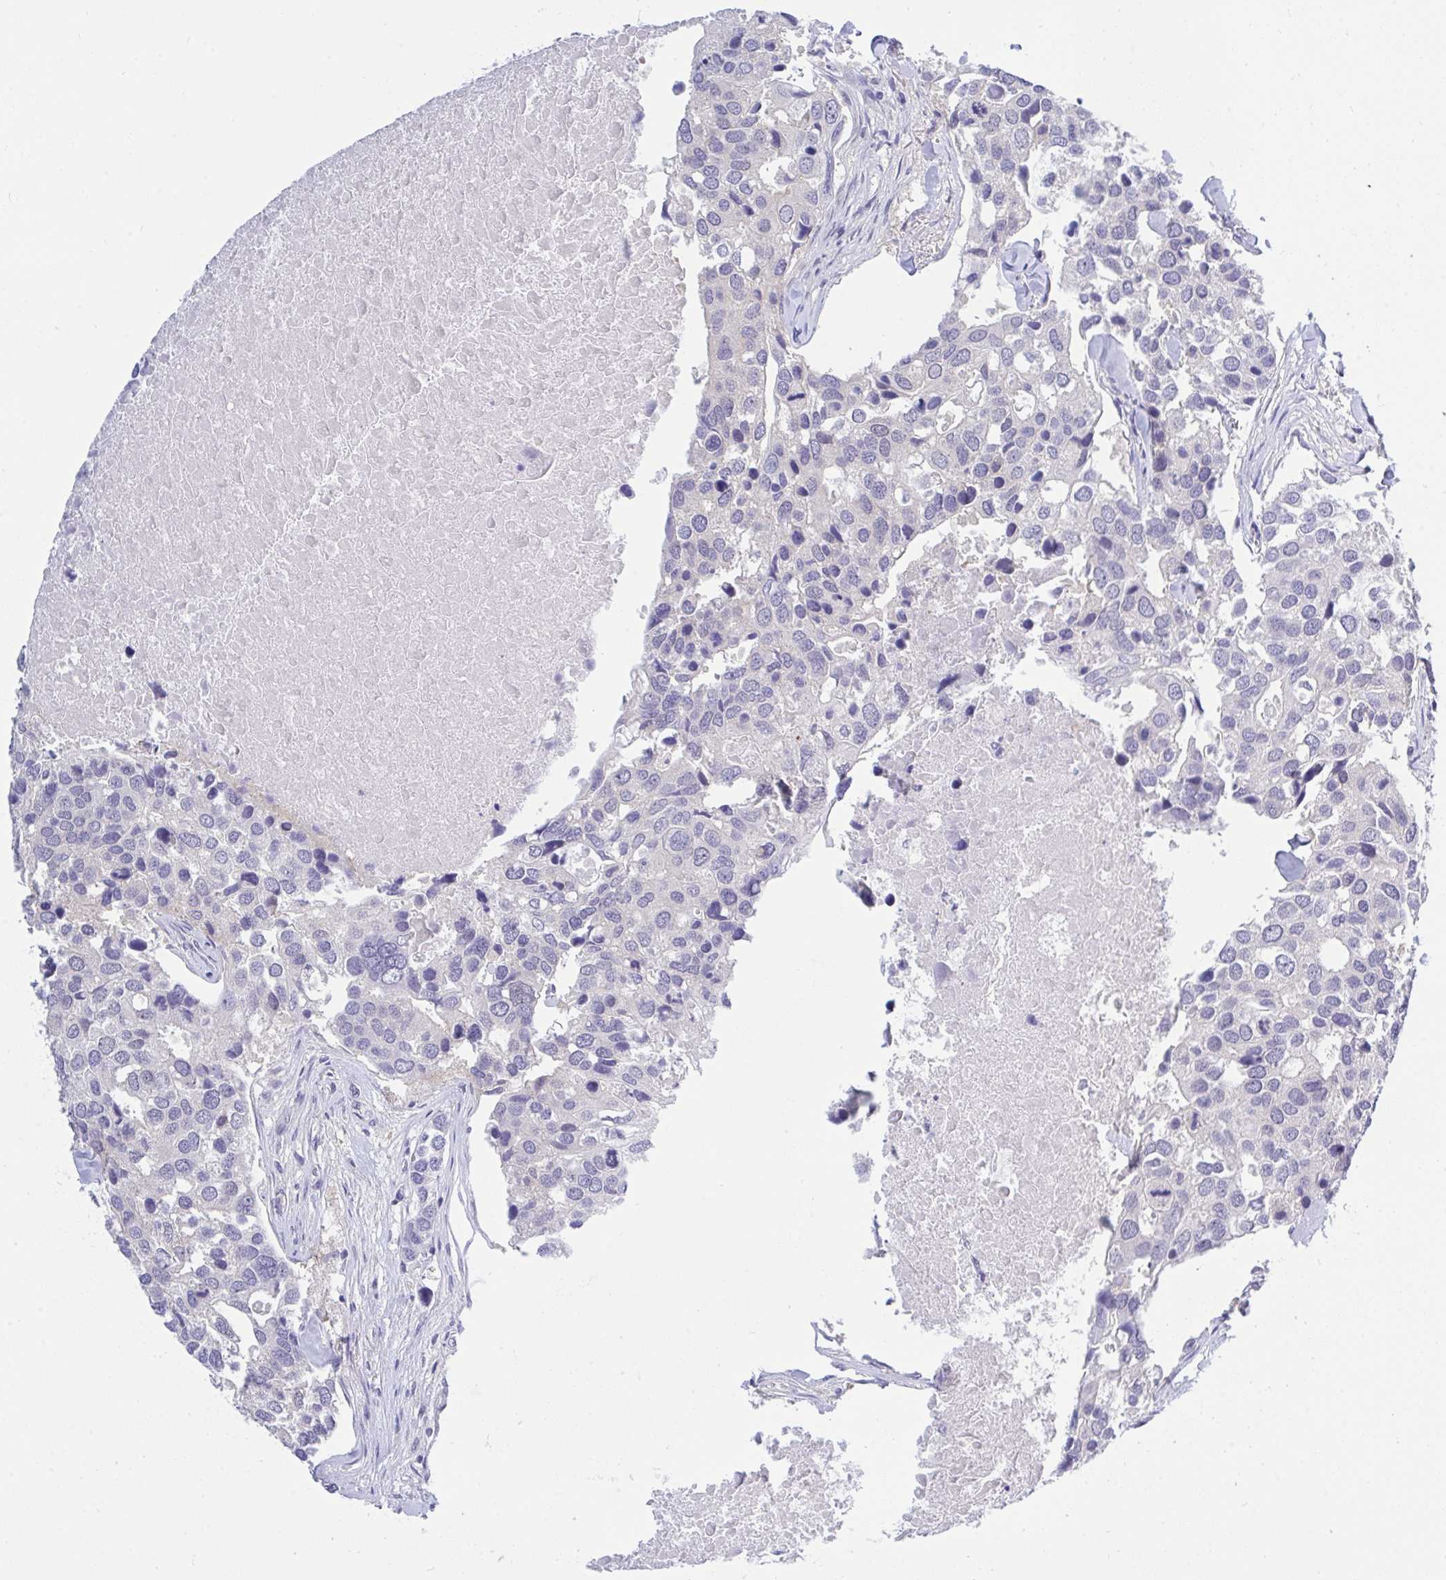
{"staining": {"intensity": "negative", "quantity": "none", "location": "none"}, "tissue": "breast cancer", "cell_type": "Tumor cells", "image_type": "cancer", "snomed": [{"axis": "morphology", "description": "Duct carcinoma"}, {"axis": "topography", "description": "Breast"}], "caption": "There is no significant positivity in tumor cells of breast cancer.", "gene": "THOP1", "patient": {"sex": "female", "age": 83}}